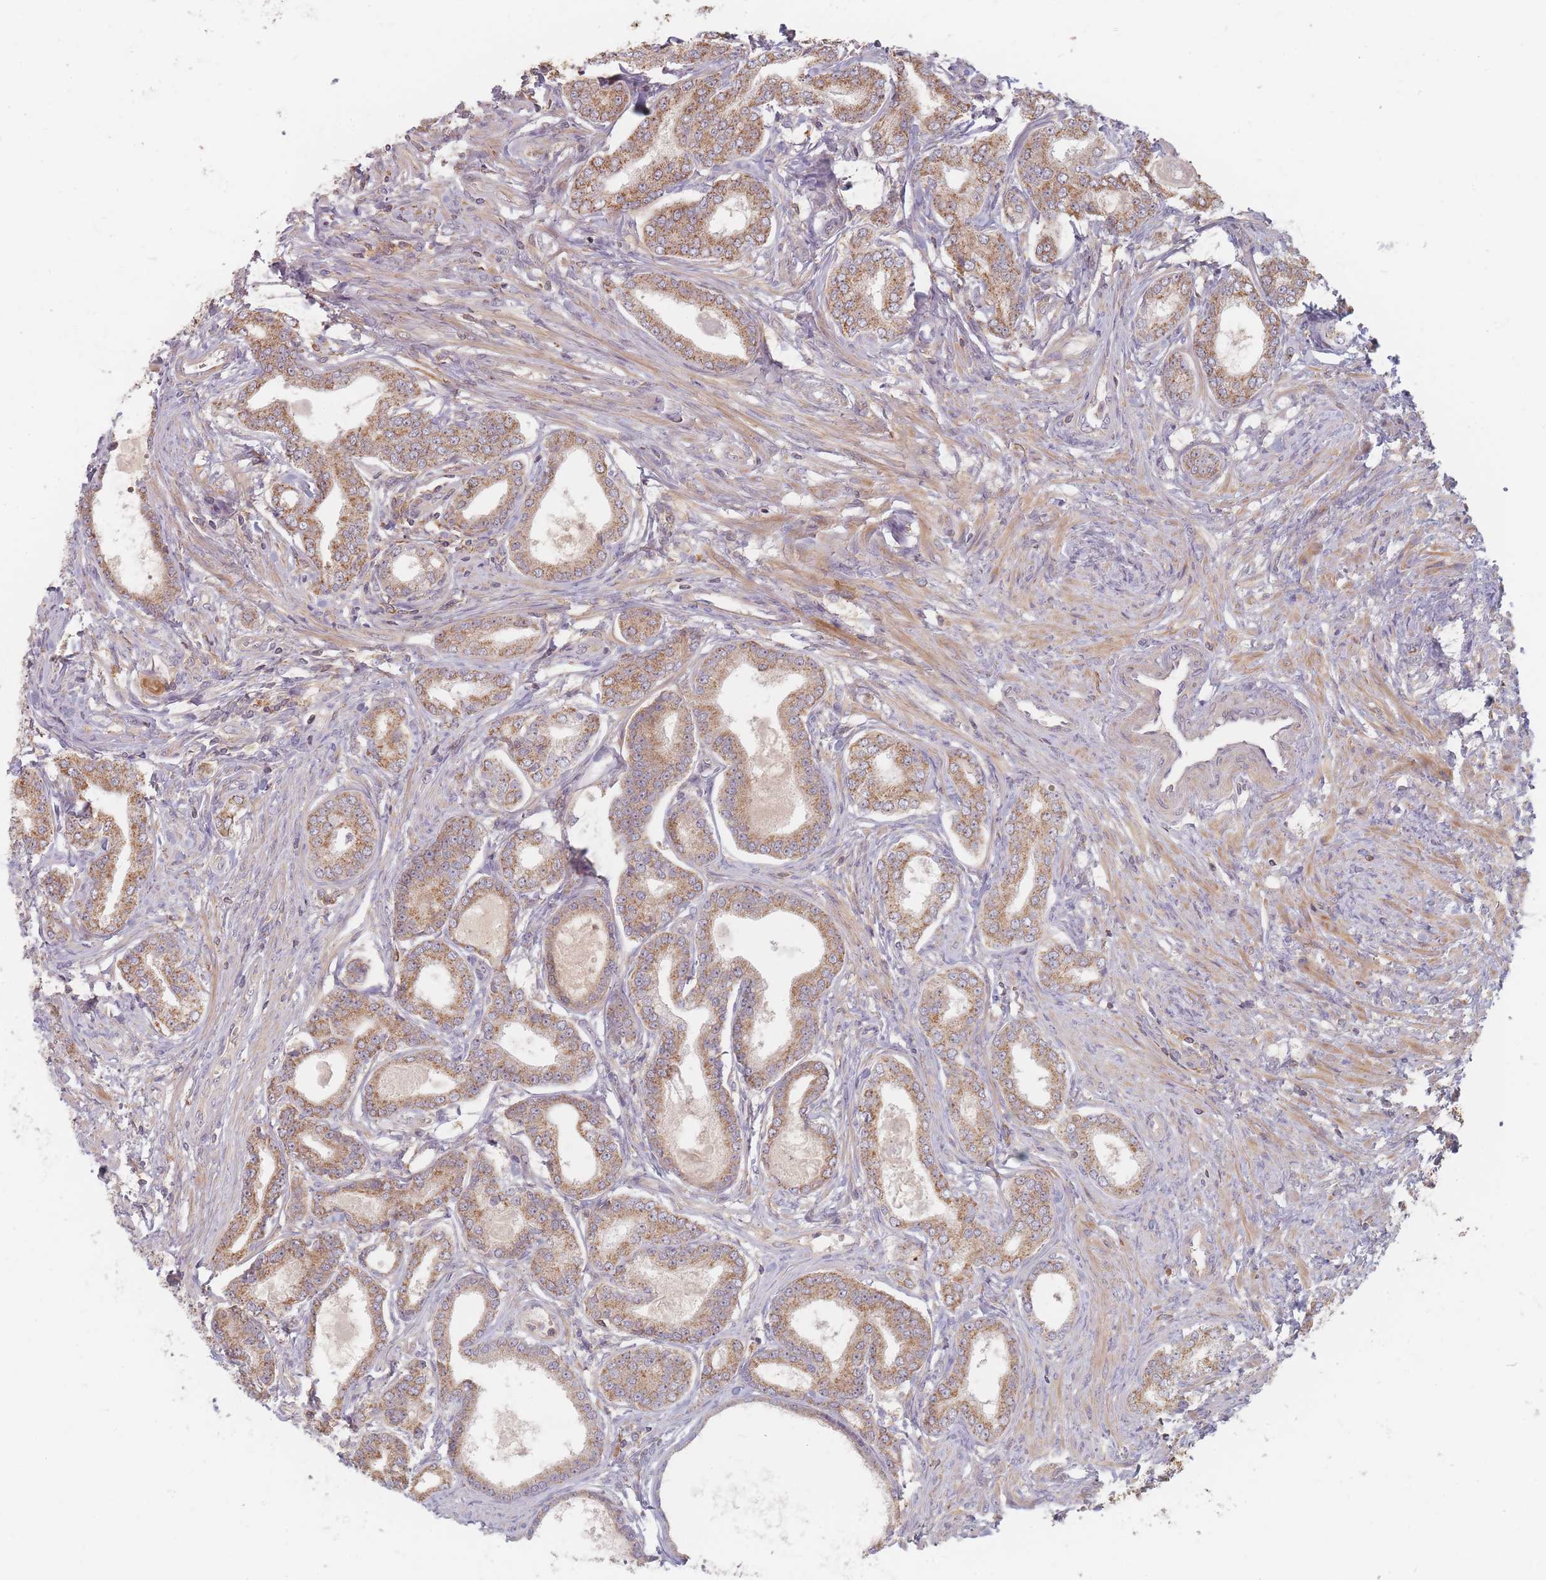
{"staining": {"intensity": "moderate", "quantity": ">75%", "location": "cytoplasmic/membranous"}, "tissue": "prostate cancer", "cell_type": "Tumor cells", "image_type": "cancer", "snomed": [{"axis": "morphology", "description": "Adenocarcinoma, High grade"}, {"axis": "topography", "description": "Prostate"}], "caption": "This micrograph demonstrates prostate adenocarcinoma (high-grade) stained with immunohistochemistry (IHC) to label a protein in brown. The cytoplasmic/membranous of tumor cells show moderate positivity for the protein. Nuclei are counter-stained blue.", "gene": "SLC35F3", "patient": {"sex": "male", "age": 69}}